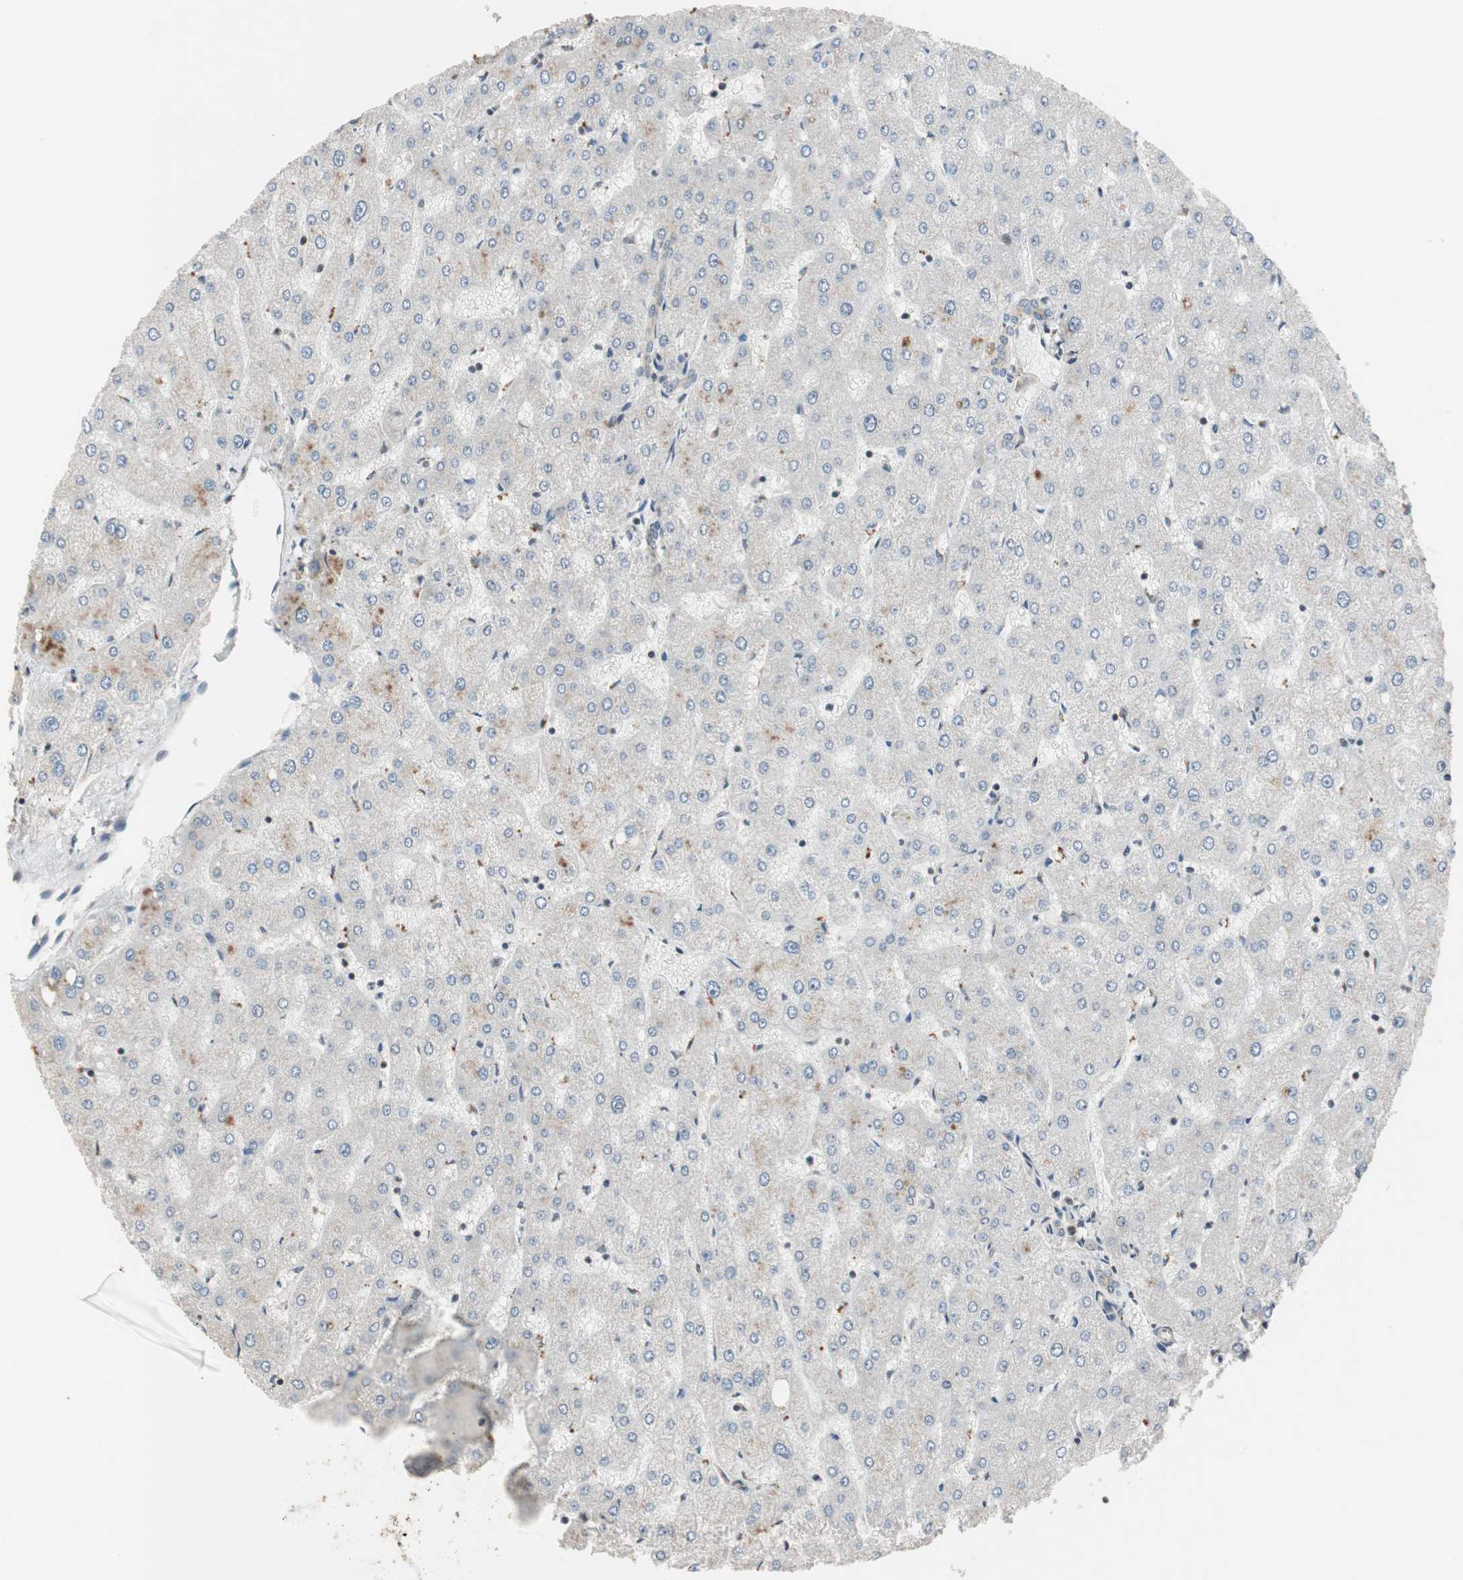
{"staining": {"intensity": "weak", "quantity": "25%-75%", "location": "cytoplasmic/membranous"}, "tissue": "liver", "cell_type": "Cholangiocytes", "image_type": "normal", "snomed": [{"axis": "morphology", "description": "Normal tissue, NOS"}, {"axis": "topography", "description": "Liver"}], "caption": "Approximately 25%-75% of cholangiocytes in benign human liver reveal weak cytoplasmic/membranous protein staining as visualized by brown immunohistochemical staining.", "gene": "DRAP1", "patient": {"sex": "male", "age": 67}}